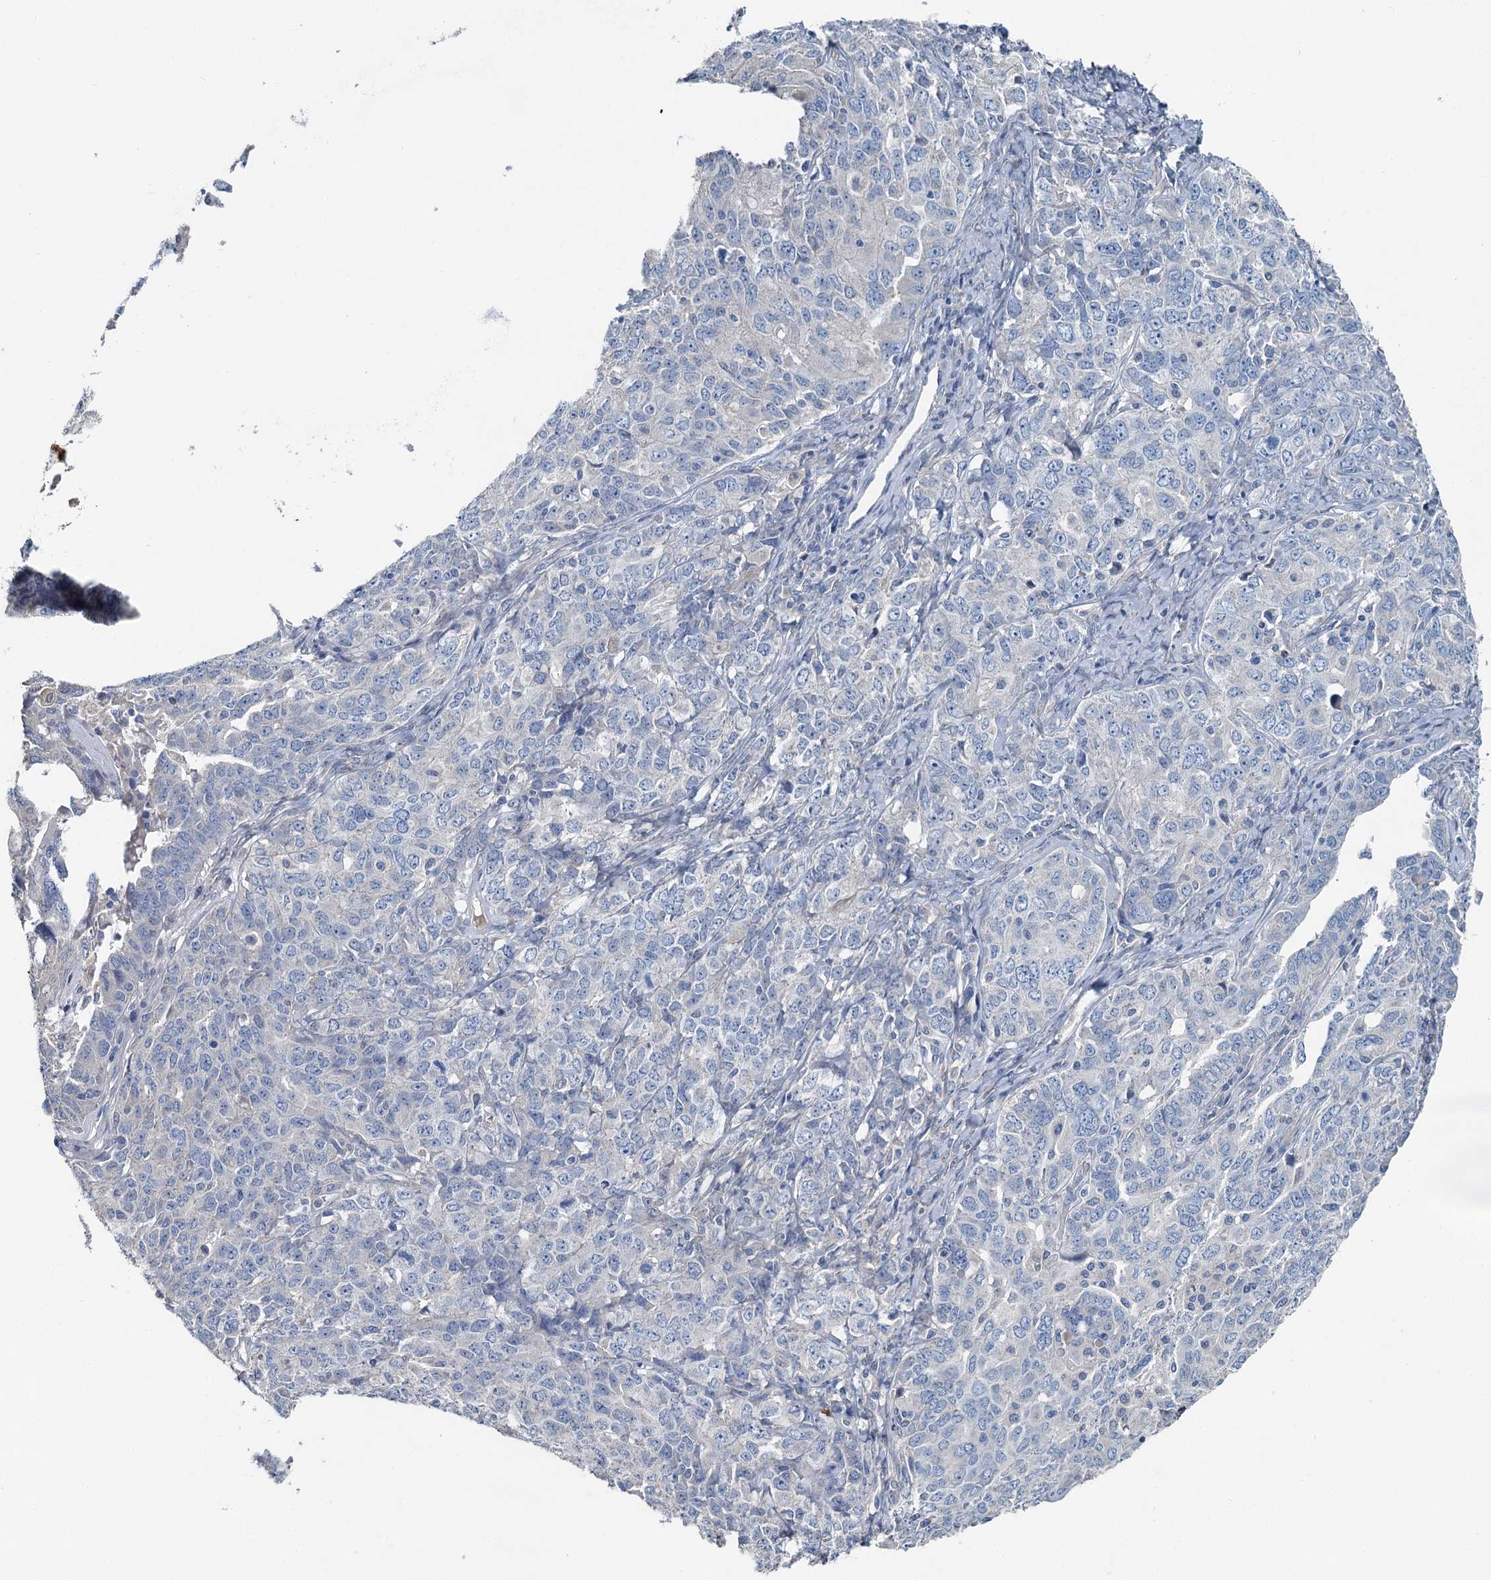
{"staining": {"intensity": "negative", "quantity": "none", "location": "none"}, "tissue": "ovarian cancer", "cell_type": "Tumor cells", "image_type": "cancer", "snomed": [{"axis": "morphology", "description": "Carcinoma, endometroid"}, {"axis": "topography", "description": "Ovary"}], "caption": "IHC histopathology image of human ovarian endometroid carcinoma stained for a protein (brown), which shows no expression in tumor cells. (Brightfield microscopy of DAB (3,3'-diaminobenzidine) IHC at high magnification).", "gene": "C6orf120", "patient": {"sex": "female", "age": 62}}